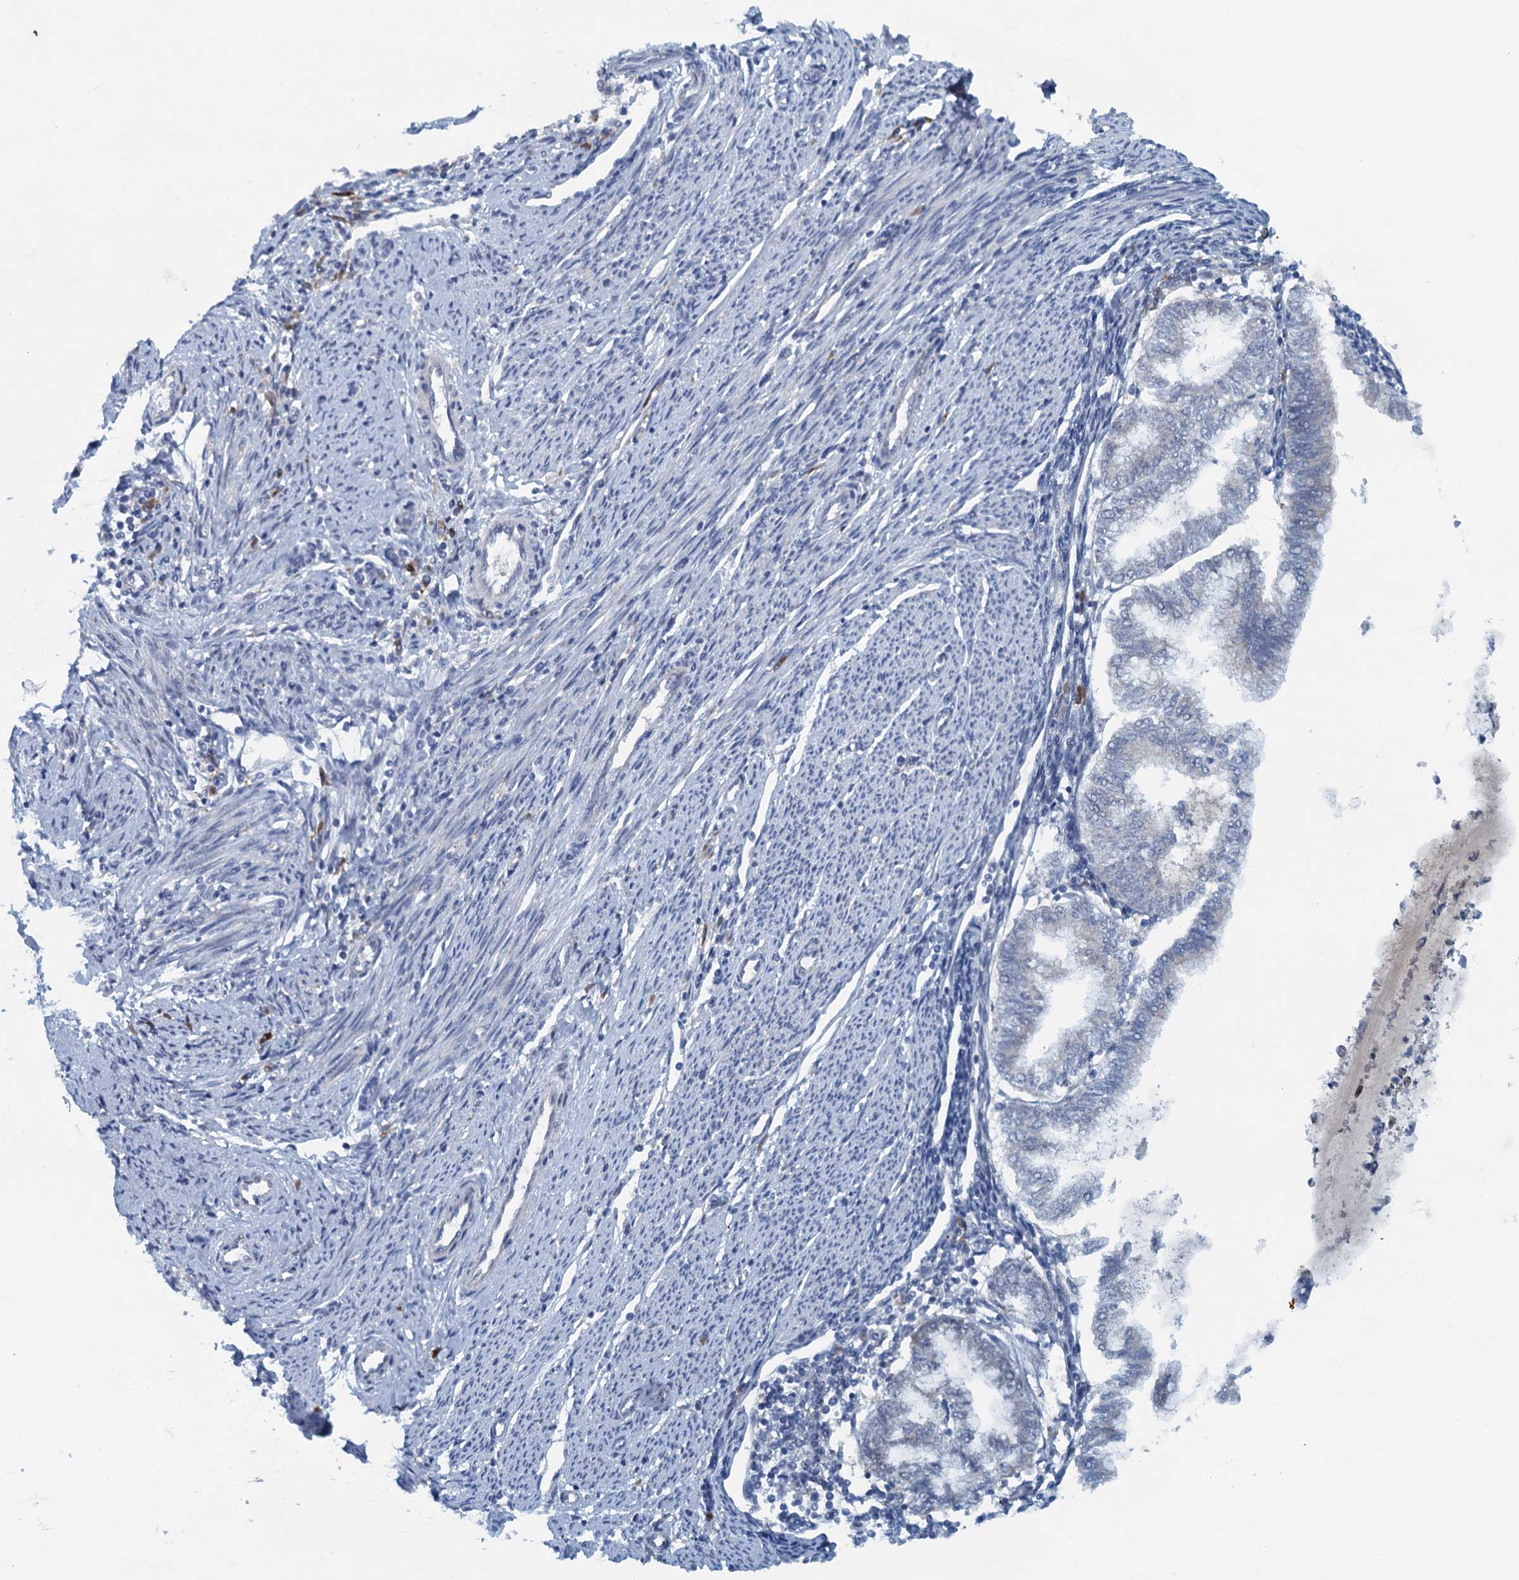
{"staining": {"intensity": "negative", "quantity": "none", "location": "none"}, "tissue": "endometrial cancer", "cell_type": "Tumor cells", "image_type": "cancer", "snomed": [{"axis": "morphology", "description": "Adenocarcinoma, NOS"}, {"axis": "topography", "description": "Endometrium"}], "caption": "The photomicrograph exhibits no significant expression in tumor cells of endometrial cancer.", "gene": "MYDGF", "patient": {"sex": "female", "age": 79}}